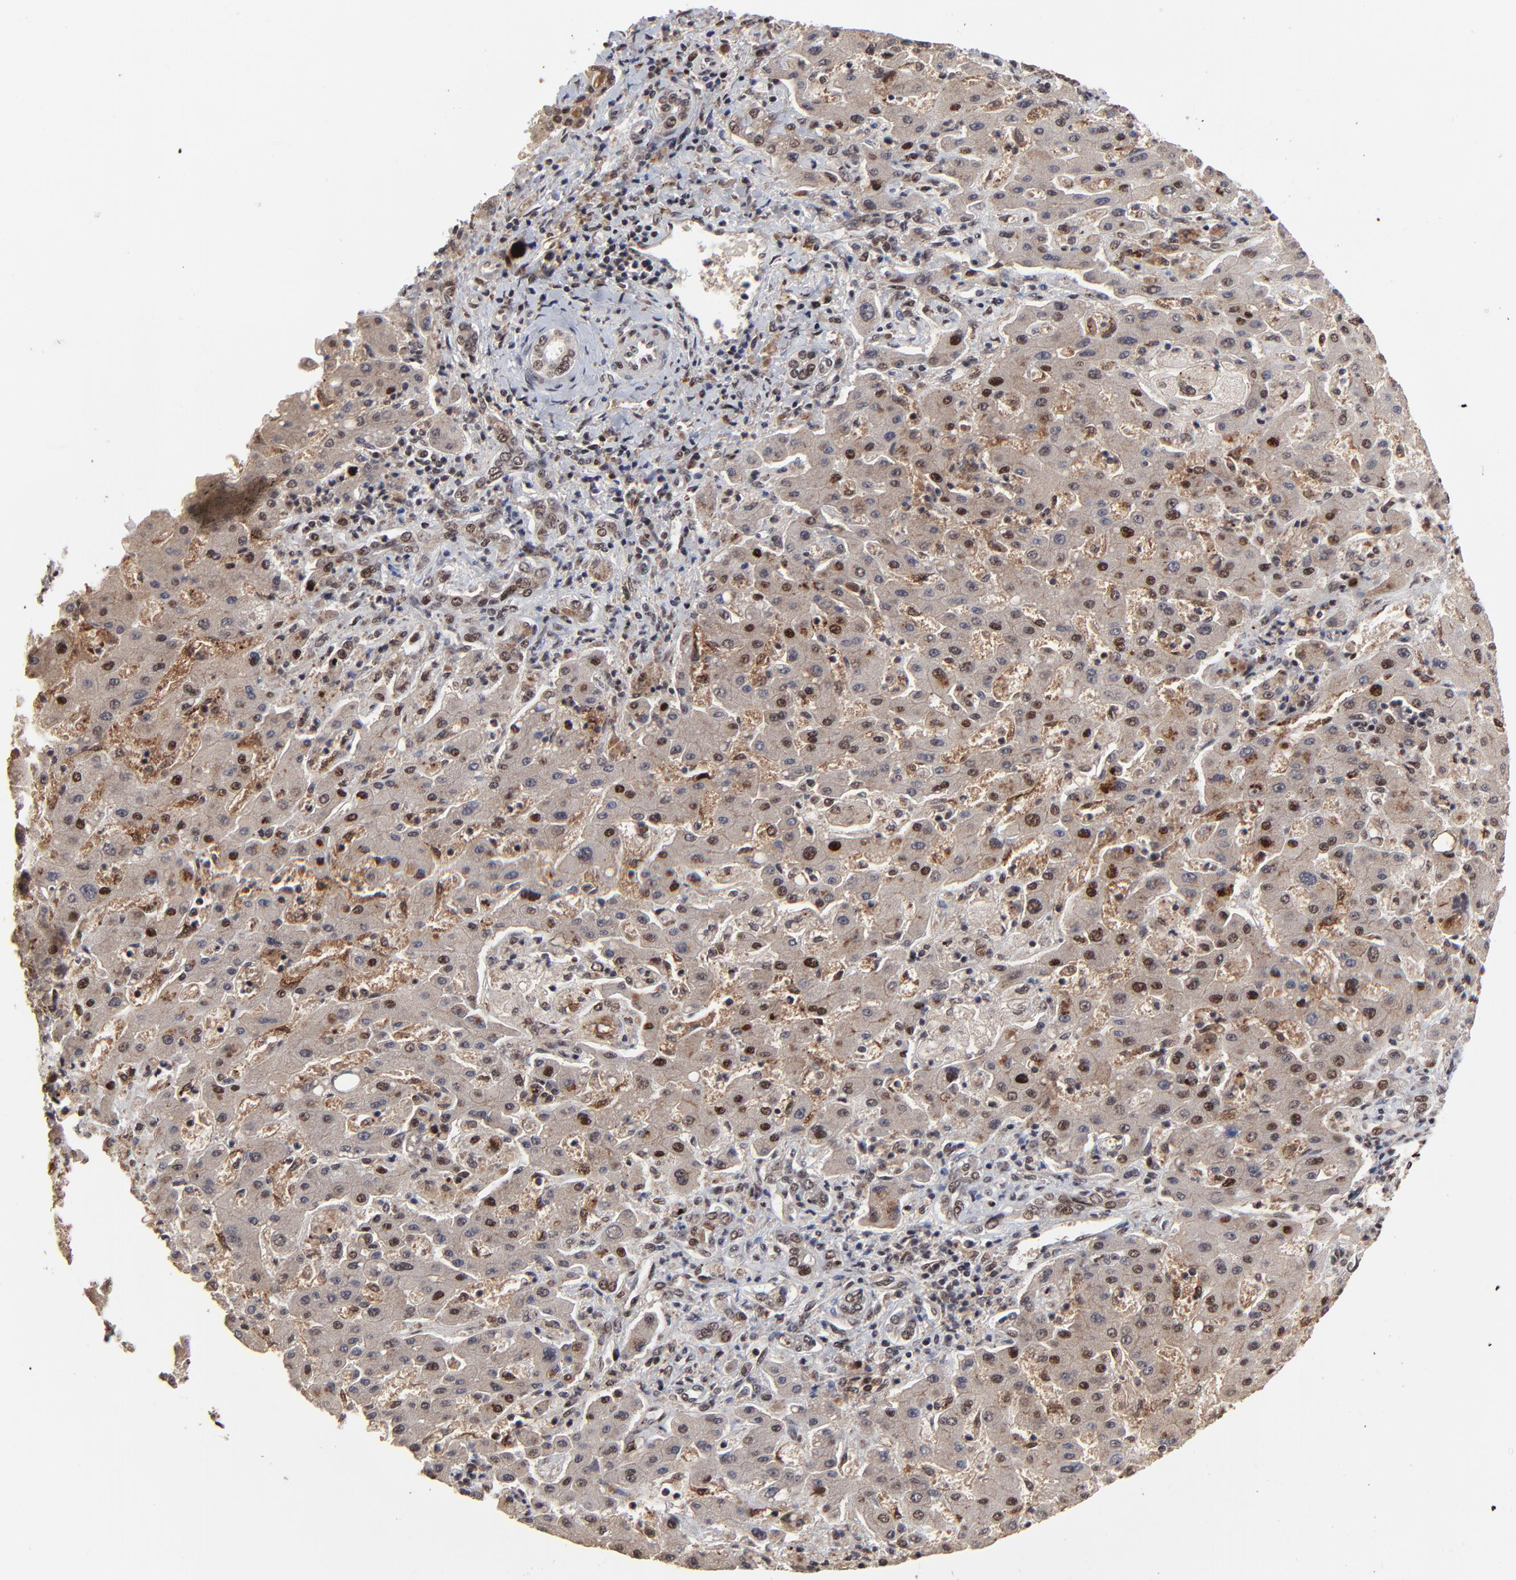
{"staining": {"intensity": "strong", "quantity": "25%-75%", "location": "nuclear"}, "tissue": "liver cancer", "cell_type": "Tumor cells", "image_type": "cancer", "snomed": [{"axis": "morphology", "description": "Cholangiocarcinoma"}, {"axis": "topography", "description": "Liver"}], "caption": "Cholangiocarcinoma (liver) stained with DAB (3,3'-diaminobenzidine) immunohistochemistry (IHC) reveals high levels of strong nuclear expression in approximately 25%-75% of tumor cells.", "gene": "RBM22", "patient": {"sex": "male", "age": 50}}